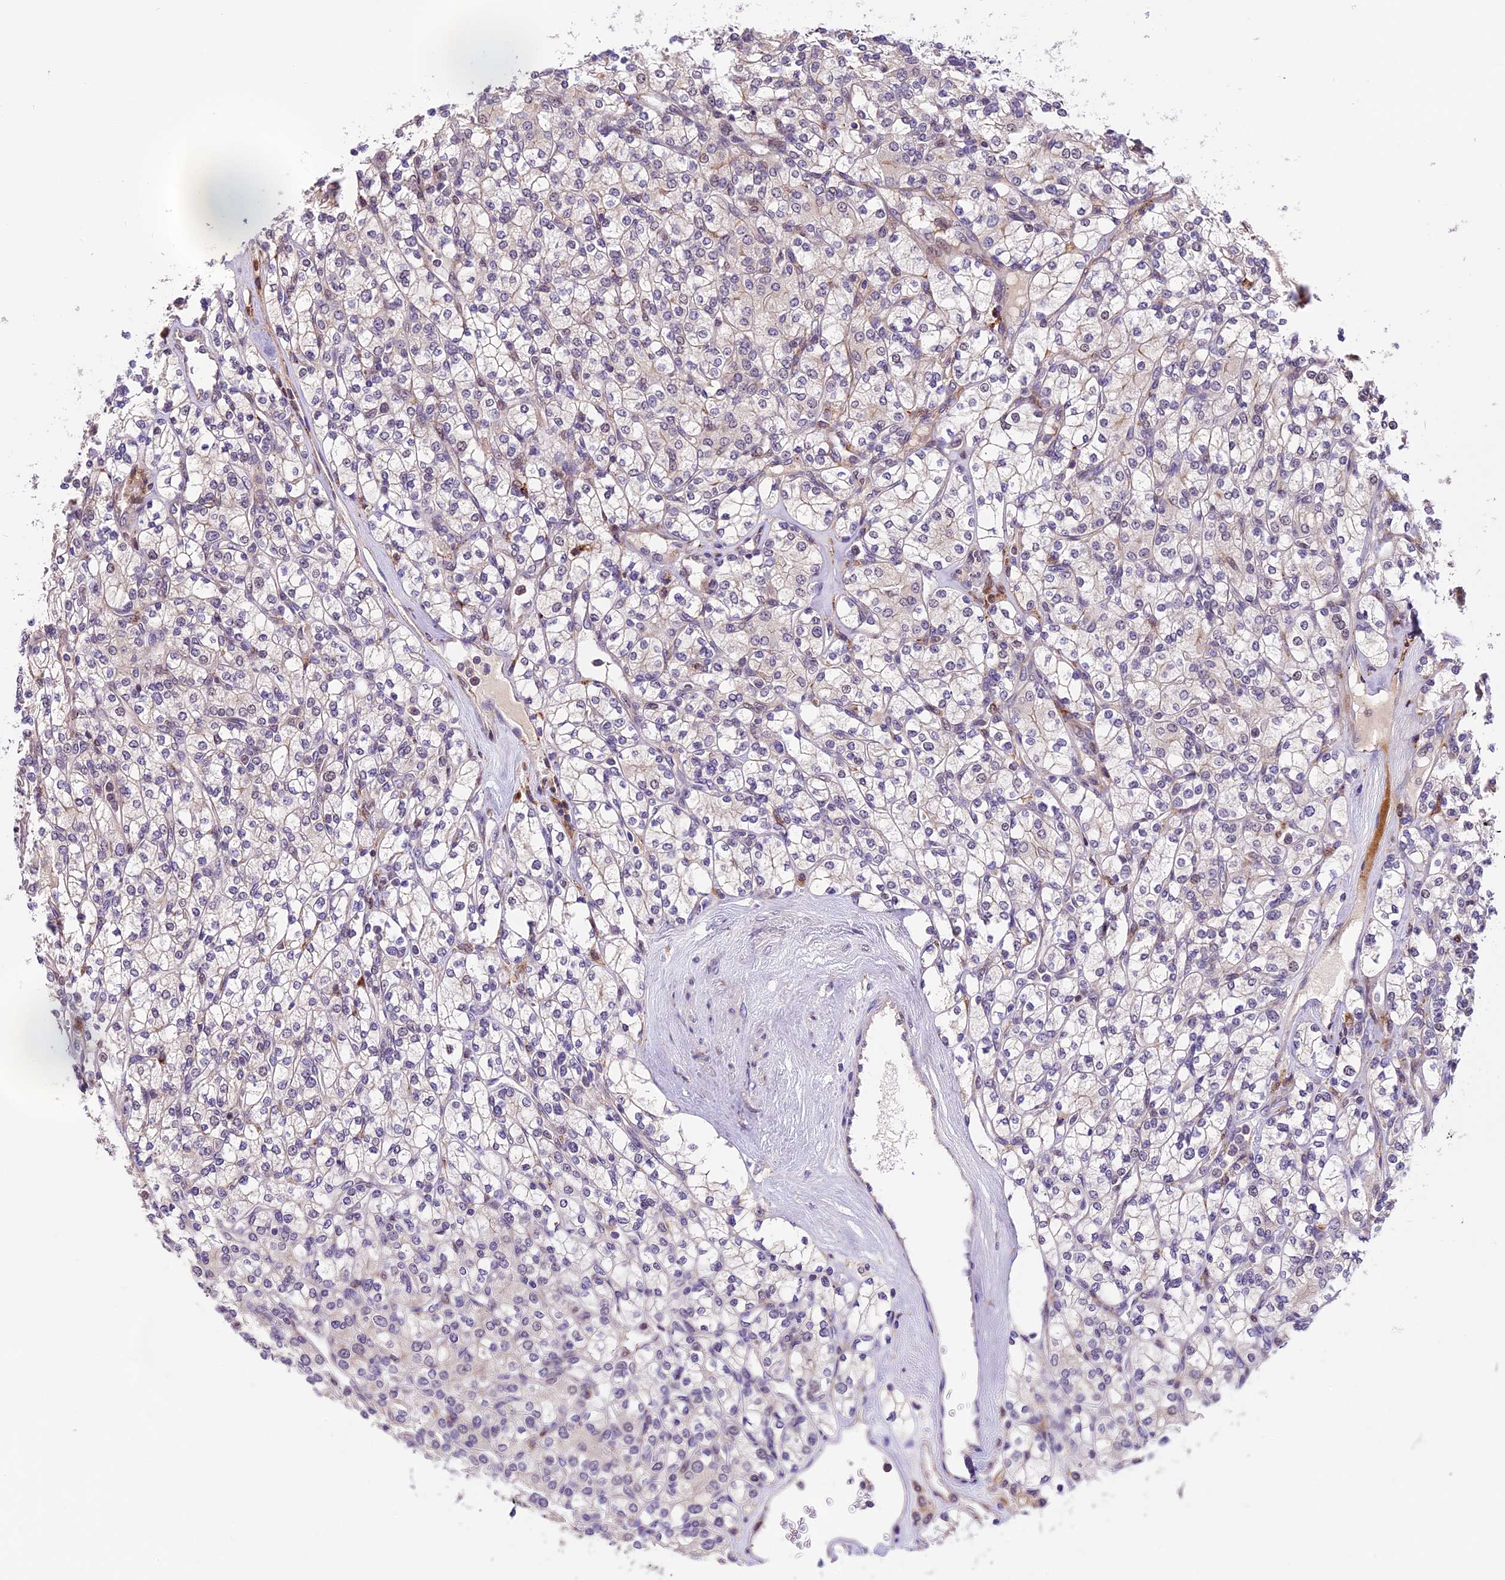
{"staining": {"intensity": "negative", "quantity": "none", "location": "none"}, "tissue": "renal cancer", "cell_type": "Tumor cells", "image_type": "cancer", "snomed": [{"axis": "morphology", "description": "Adenocarcinoma, NOS"}, {"axis": "topography", "description": "Kidney"}], "caption": "IHC micrograph of human adenocarcinoma (renal) stained for a protein (brown), which demonstrates no expression in tumor cells.", "gene": "FBXO45", "patient": {"sex": "male", "age": 77}}